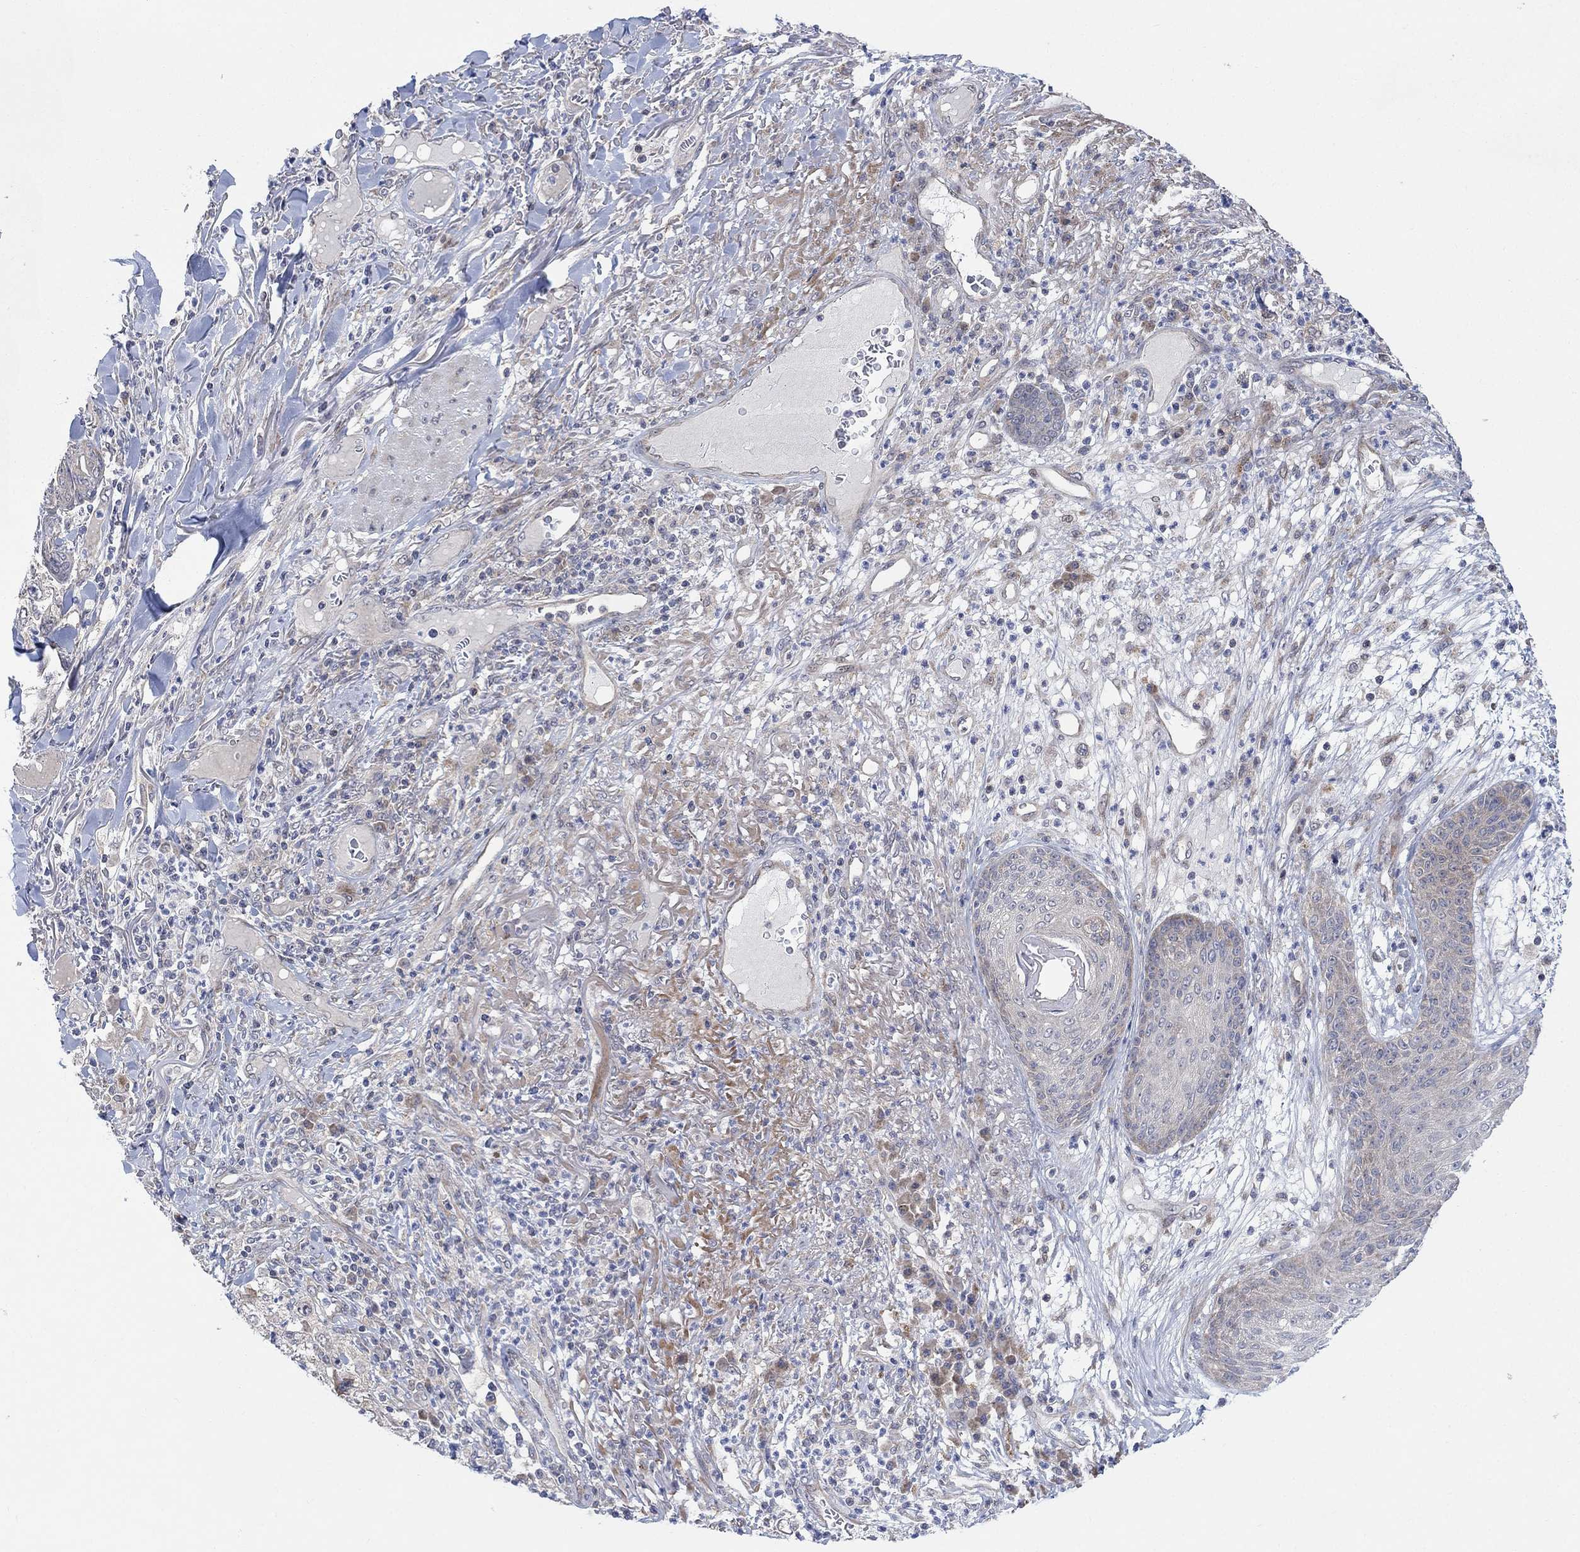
{"staining": {"intensity": "negative", "quantity": "none", "location": "none"}, "tissue": "skin cancer", "cell_type": "Tumor cells", "image_type": "cancer", "snomed": [{"axis": "morphology", "description": "Squamous cell carcinoma, NOS"}, {"axis": "topography", "description": "Skin"}], "caption": "Protein analysis of squamous cell carcinoma (skin) reveals no significant positivity in tumor cells.", "gene": "CNTF", "patient": {"sex": "male", "age": 82}}